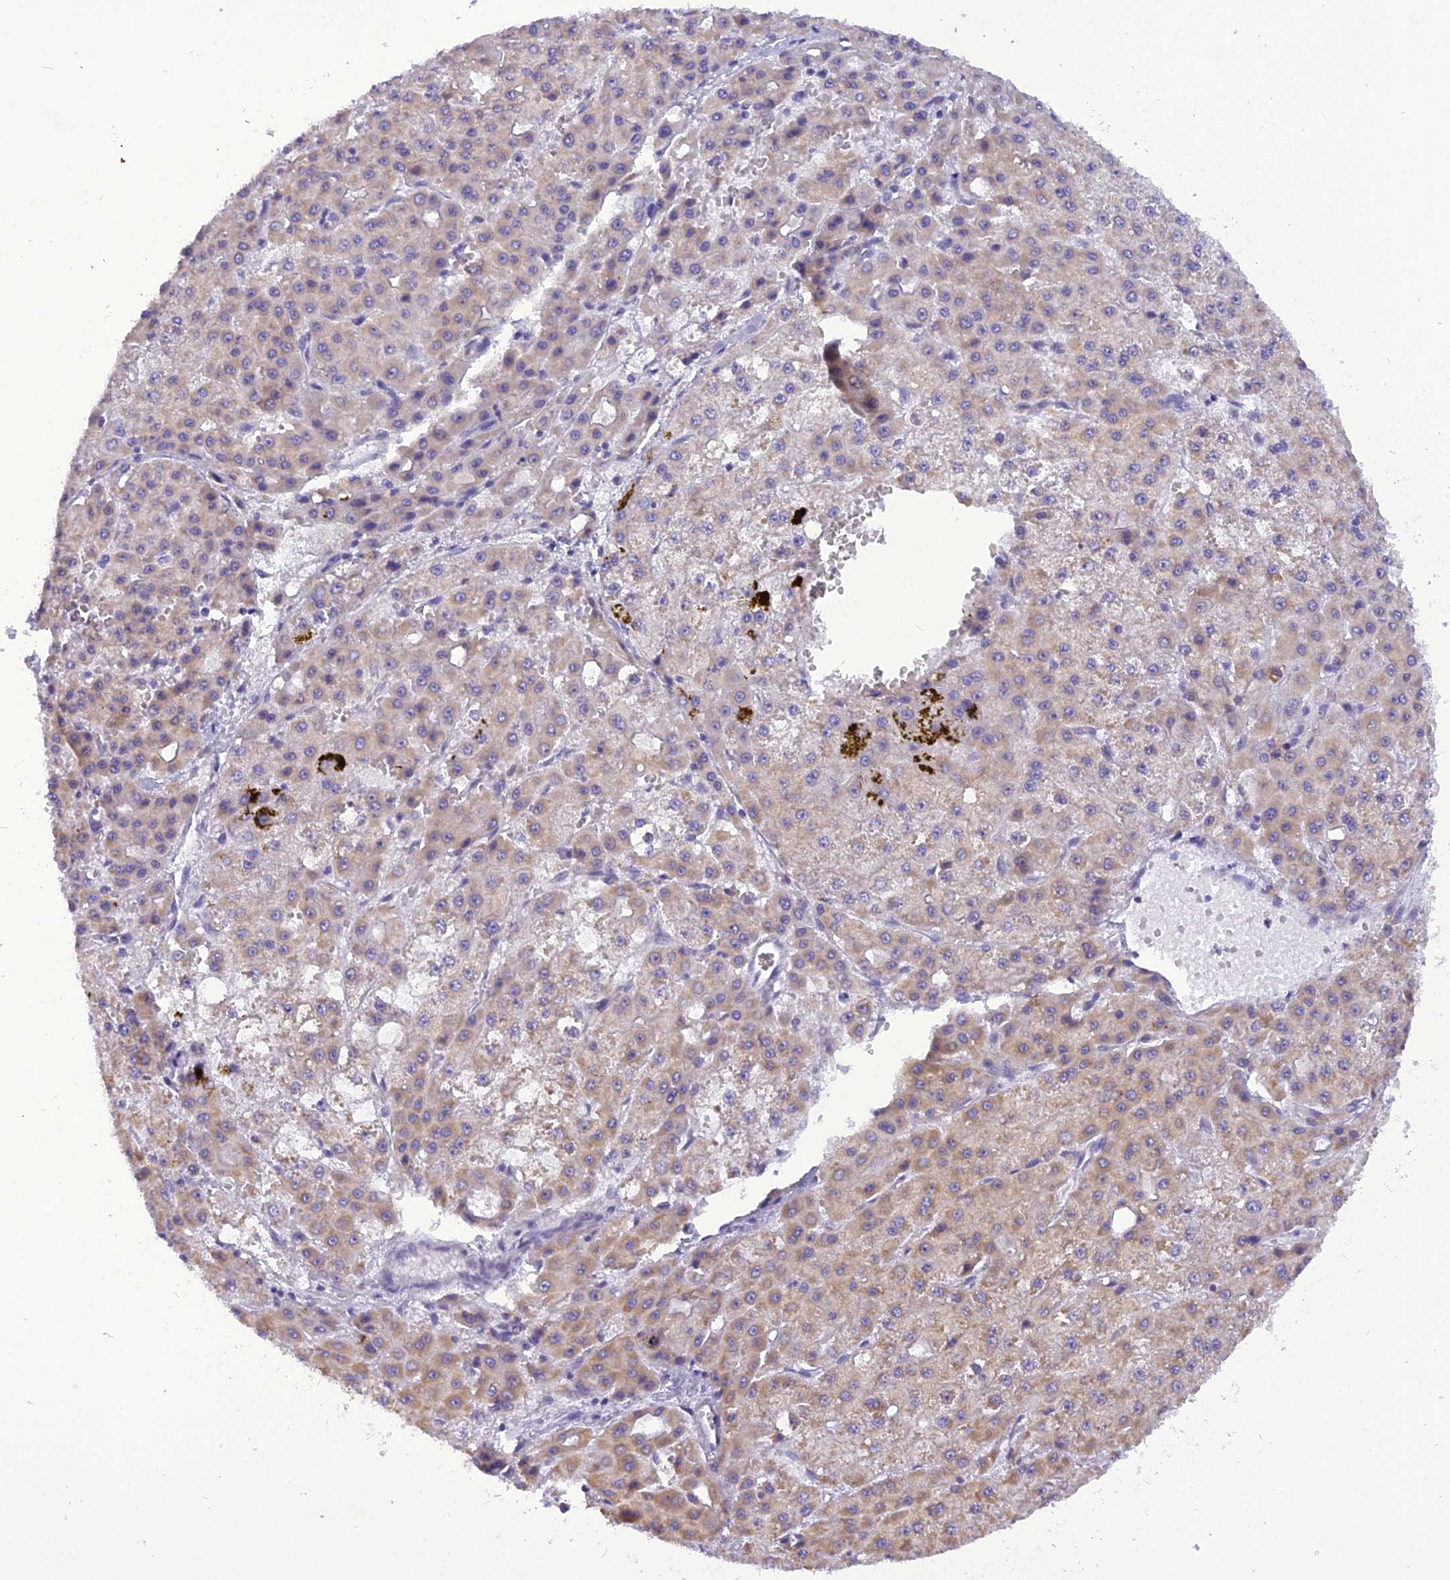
{"staining": {"intensity": "moderate", "quantity": "25%-75%", "location": "cytoplasmic/membranous"}, "tissue": "liver cancer", "cell_type": "Tumor cells", "image_type": "cancer", "snomed": [{"axis": "morphology", "description": "Carcinoma, Hepatocellular, NOS"}, {"axis": "topography", "description": "Liver"}], "caption": "IHC histopathology image of liver hepatocellular carcinoma stained for a protein (brown), which reveals medium levels of moderate cytoplasmic/membranous staining in approximately 25%-75% of tumor cells.", "gene": "TRIM3", "patient": {"sex": "male", "age": 47}}